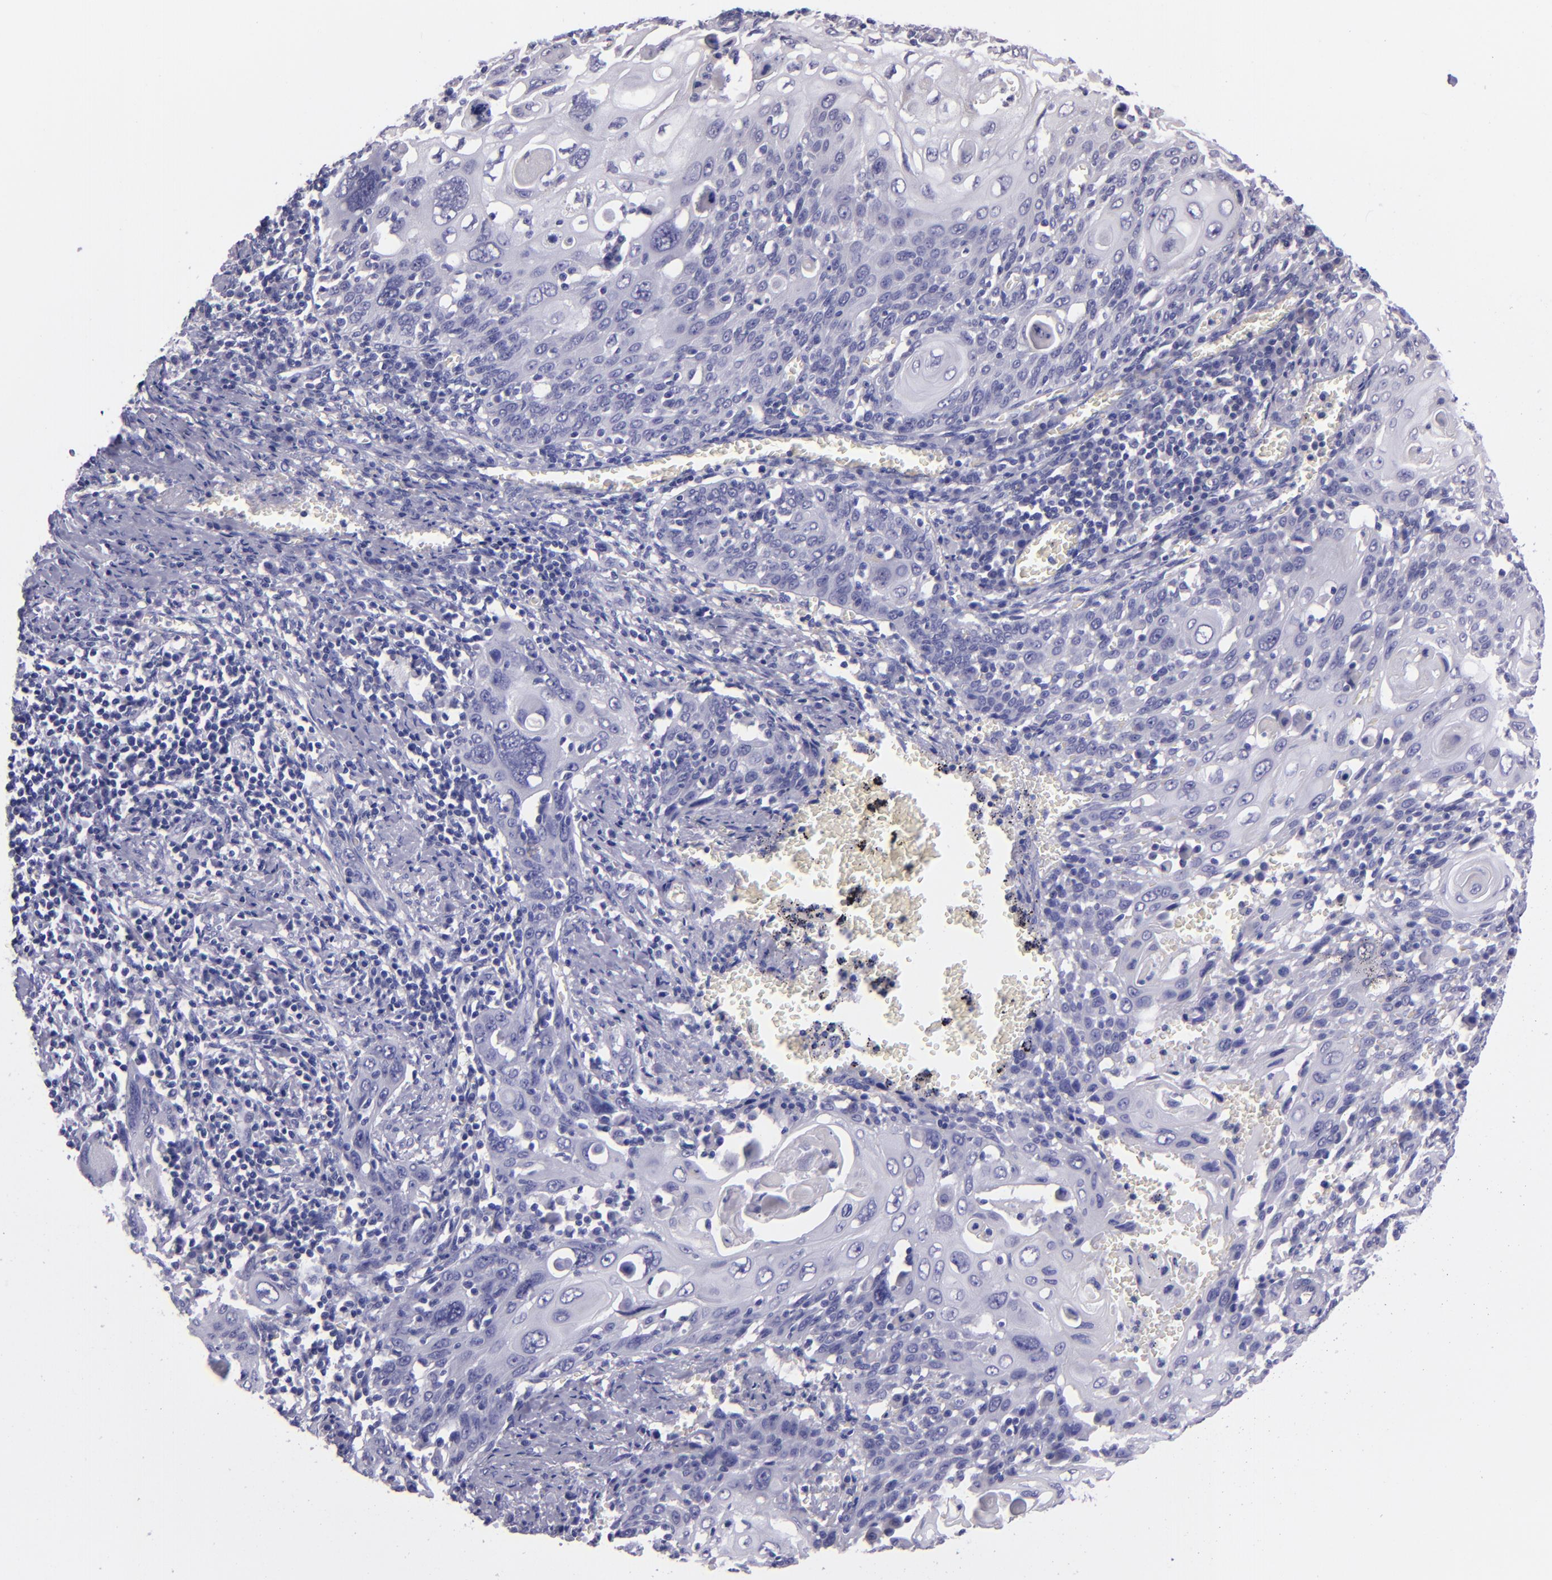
{"staining": {"intensity": "negative", "quantity": "none", "location": "none"}, "tissue": "cervical cancer", "cell_type": "Tumor cells", "image_type": "cancer", "snomed": [{"axis": "morphology", "description": "Squamous cell carcinoma, NOS"}, {"axis": "topography", "description": "Cervix"}], "caption": "A photomicrograph of human cervical cancer is negative for staining in tumor cells.", "gene": "TNNT3", "patient": {"sex": "female", "age": 54}}